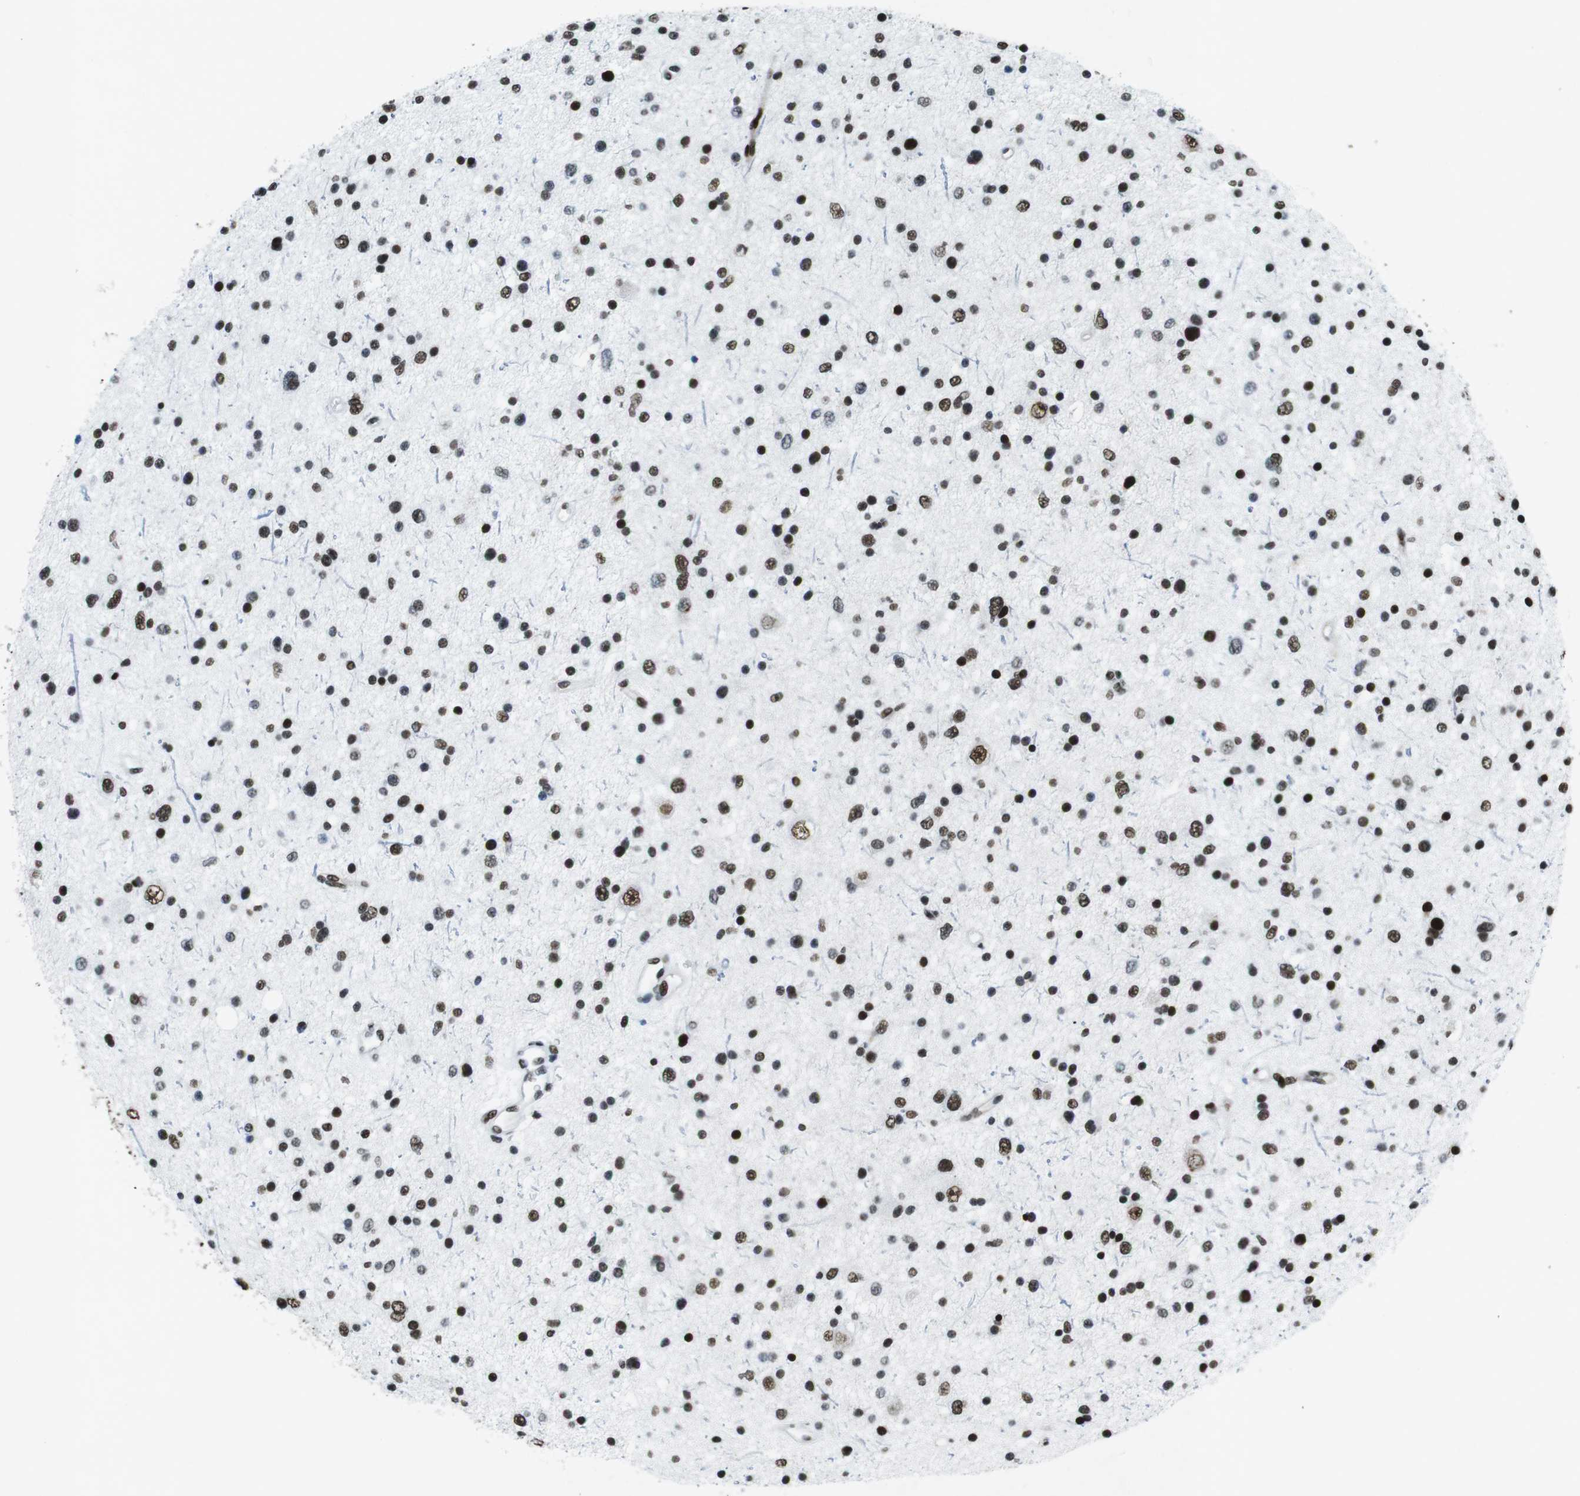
{"staining": {"intensity": "strong", "quantity": ">75%", "location": "nuclear"}, "tissue": "glioma", "cell_type": "Tumor cells", "image_type": "cancer", "snomed": [{"axis": "morphology", "description": "Glioma, malignant, Low grade"}, {"axis": "topography", "description": "Brain"}], "caption": "Tumor cells reveal strong nuclear positivity in approximately >75% of cells in glioma.", "gene": "CITED2", "patient": {"sex": "female", "age": 37}}